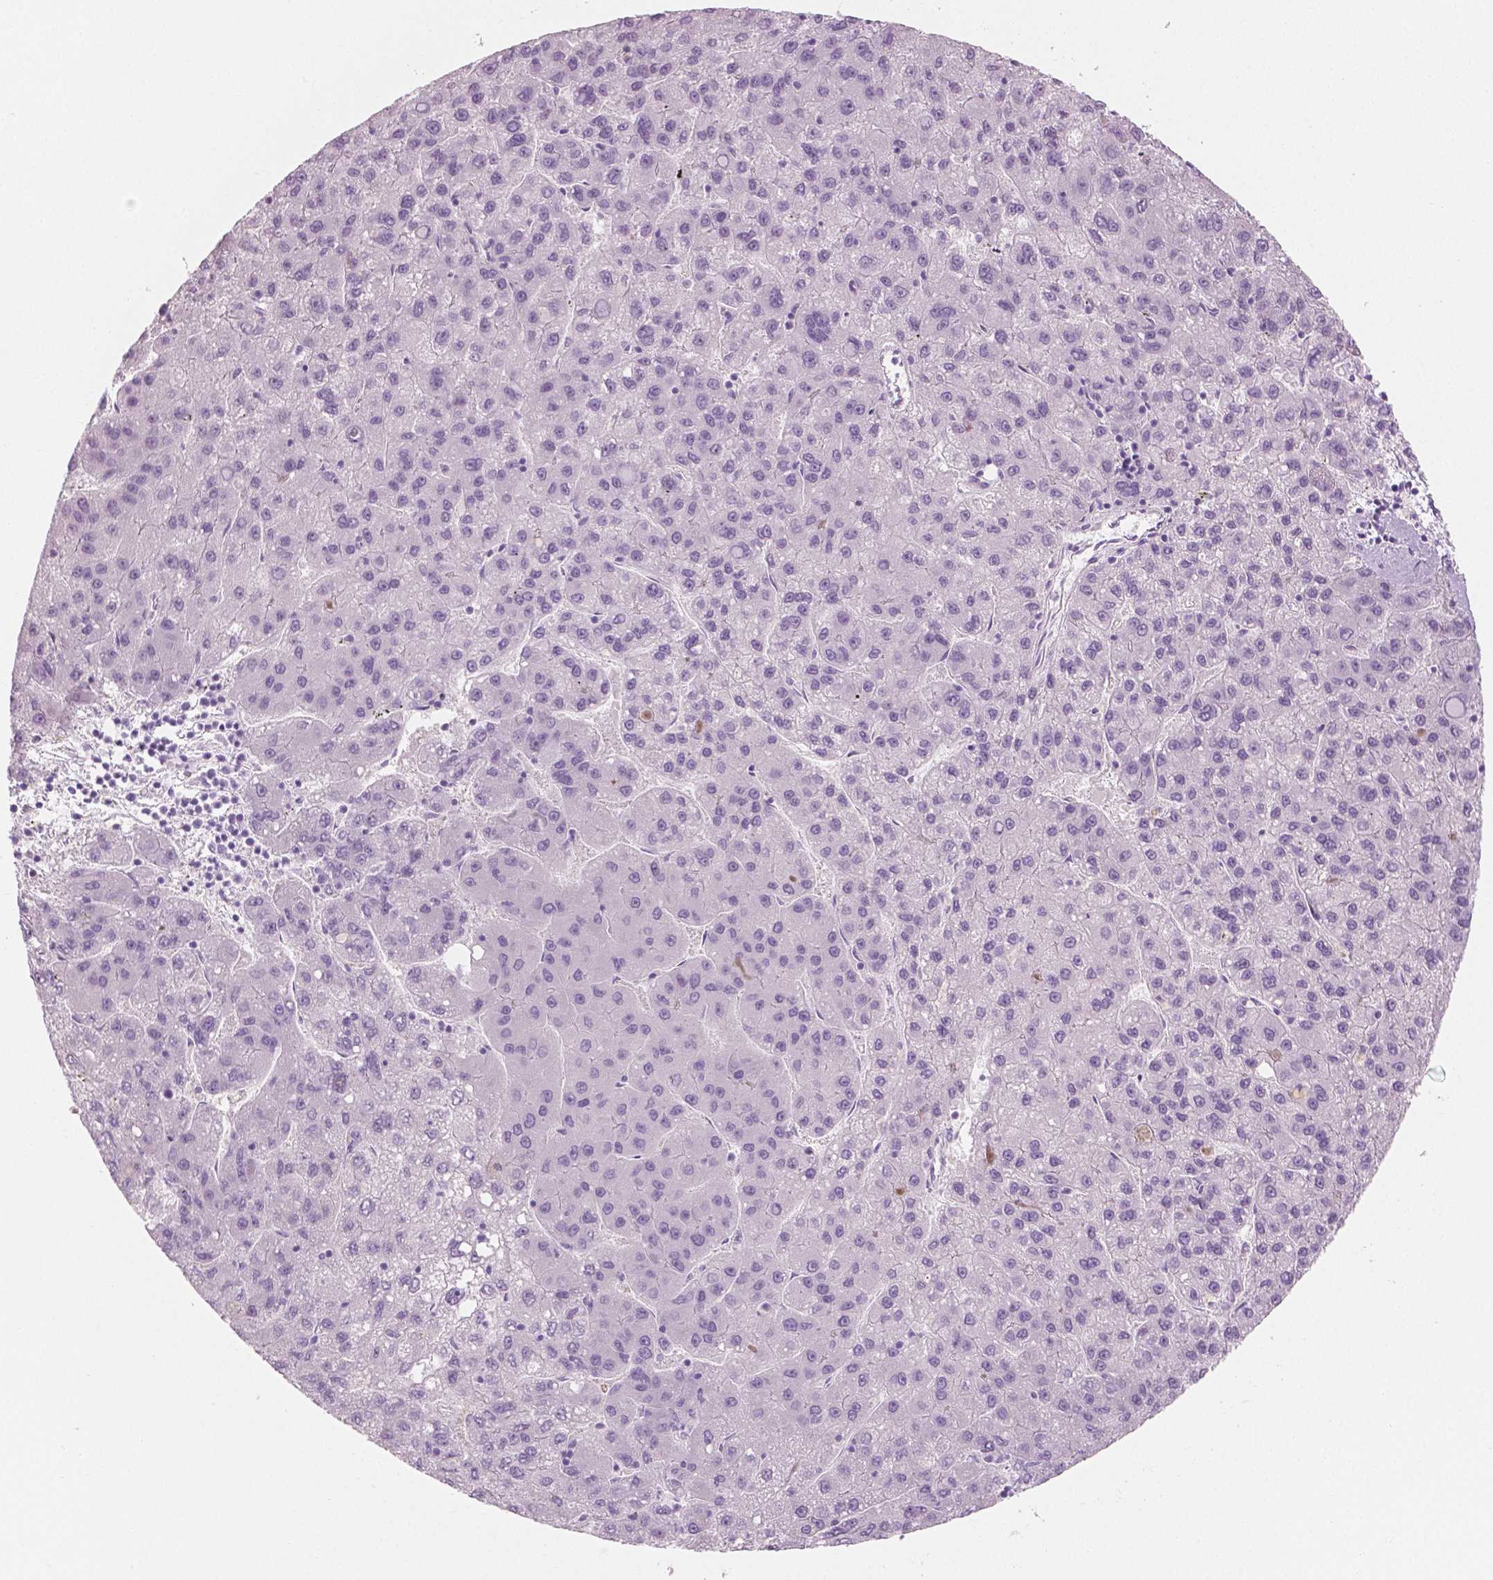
{"staining": {"intensity": "negative", "quantity": "none", "location": "none"}, "tissue": "liver cancer", "cell_type": "Tumor cells", "image_type": "cancer", "snomed": [{"axis": "morphology", "description": "Carcinoma, Hepatocellular, NOS"}, {"axis": "topography", "description": "Liver"}], "caption": "There is no significant staining in tumor cells of liver hepatocellular carcinoma.", "gene": "PLIN4", "patient": {"sex": "female", "age": 82}}